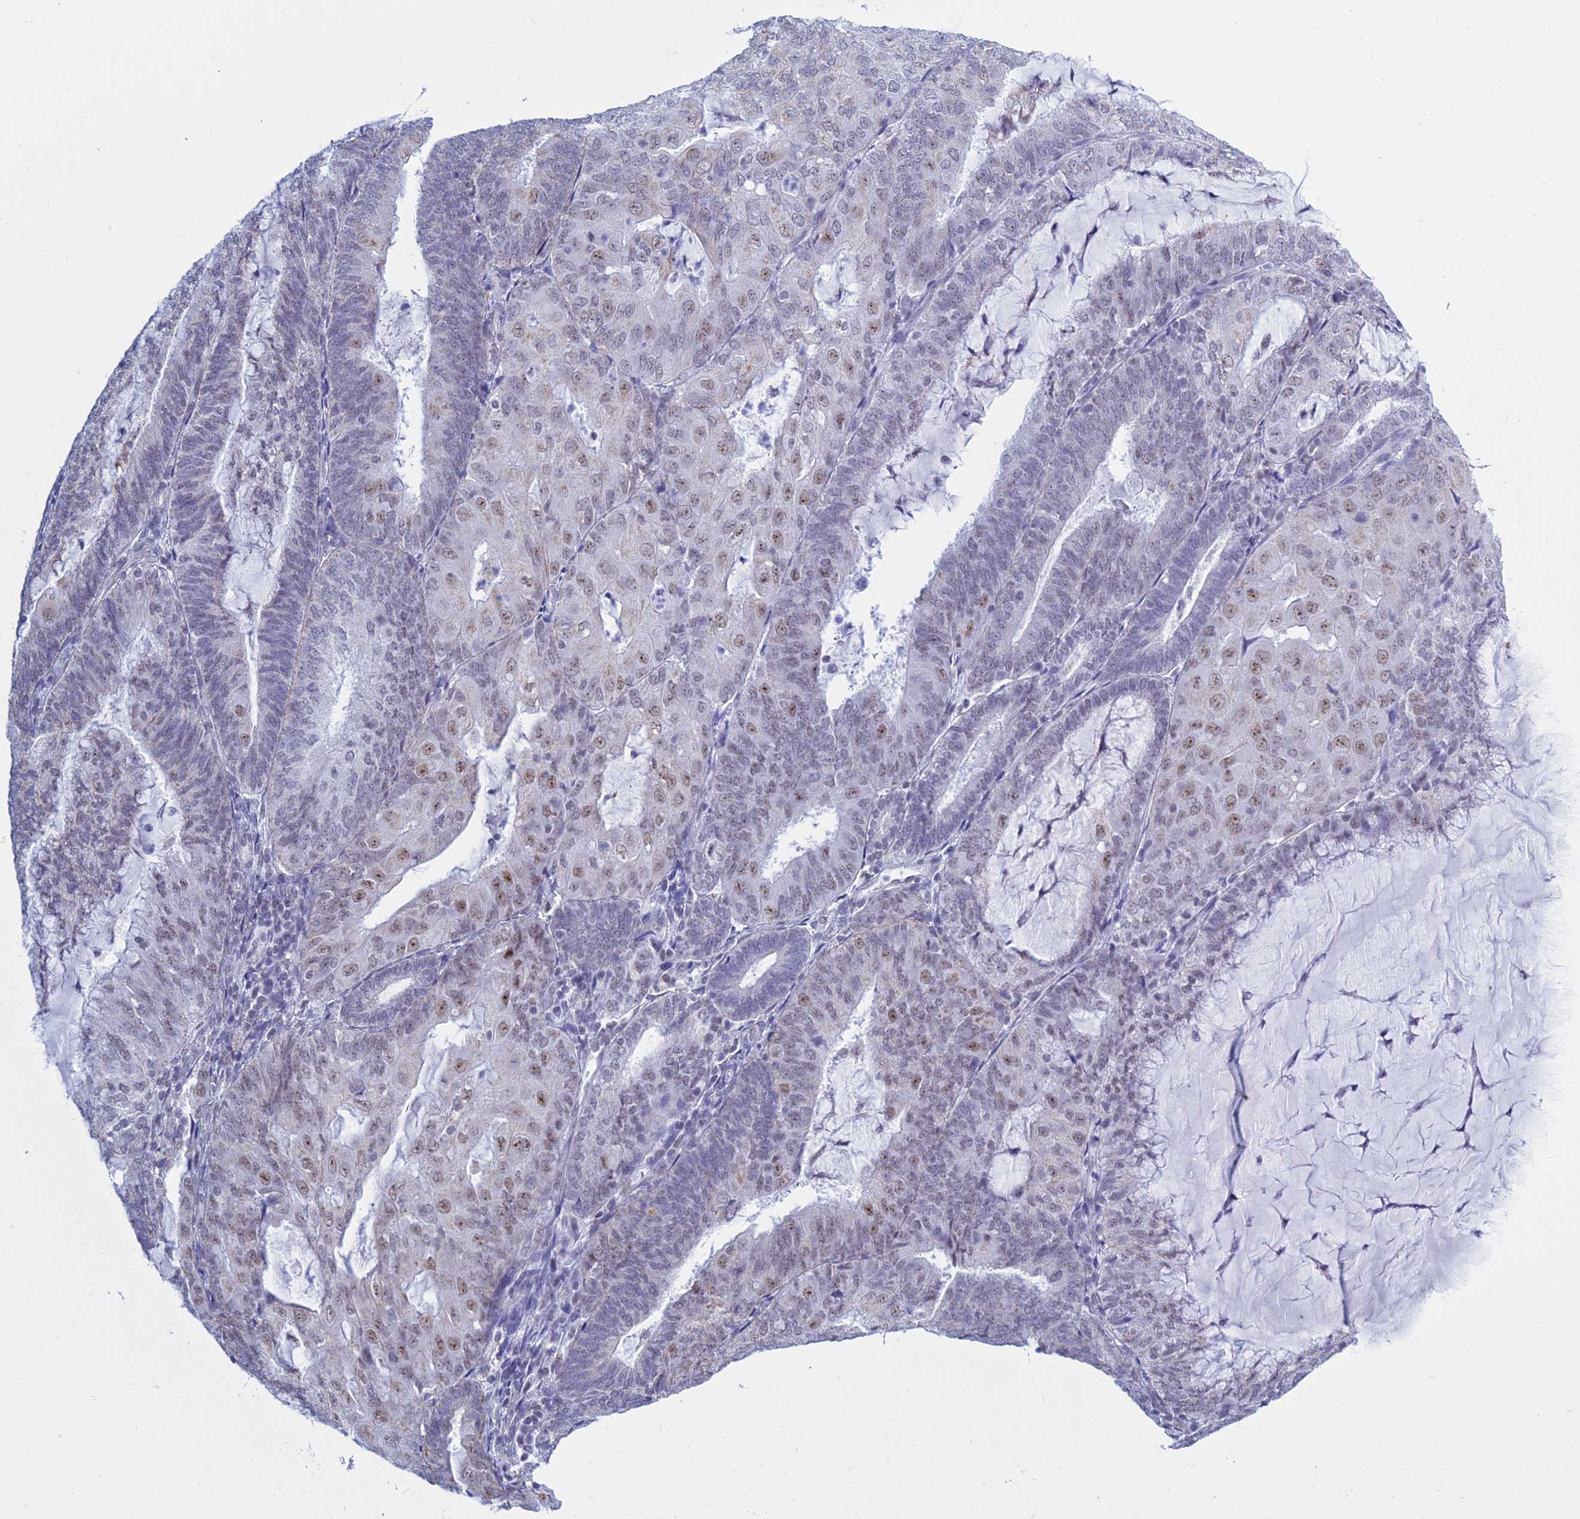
{"staining": {"intensity": "moderate", "quantity": "<25%", "location": "nuclear"}, "tissue": "endometrial cancer", "cell_type": "Tumor cells", "image_type": "cancer", "snomed": [{"axis": "morphology", "description": "Adenocarcinoma, NOS"}, {"axis": "topography", "description": "Endometrium"}], "caption": "DAB immunohistochemical staining of human adenocarcinoma (endometrial) shows moderate nuclear protein staining in about <25% of tumor cells. (DAB (3,3'-diaminobenzidine) = brown stain, brightfield microscopy at high magnification).", "gene": "KLF14", "patient": {"sex": "female", "age": 81}}